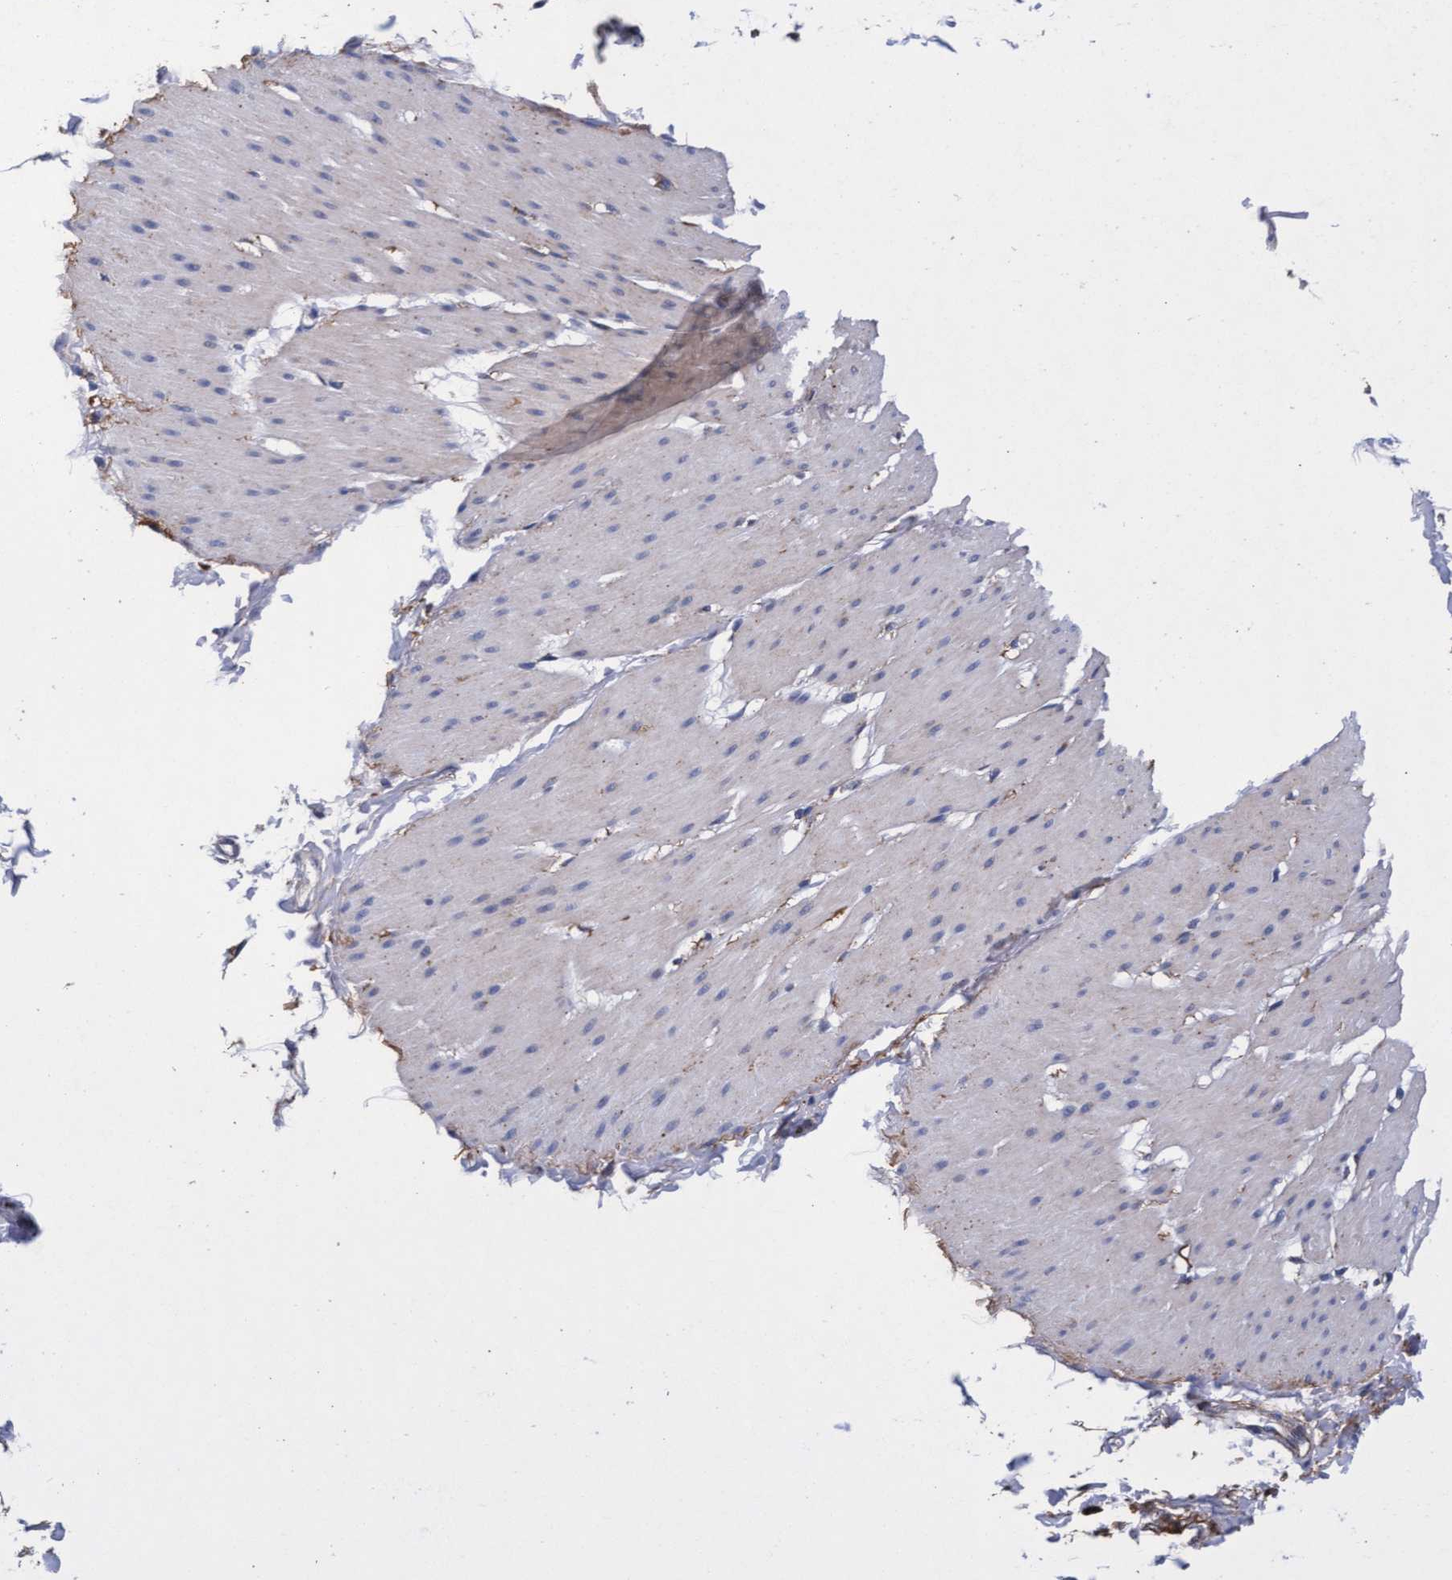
{"staining": {"intensity": "negative", "quantity": "none", "location": "none"}, "tissue": "smooth muscle", "cell_type": "Smooth muscle cells", "image_type": "normal", "snomed": [{"axis": "morphology", "description": "Normal tissue, NOS"}, {"axis": "topography", "description": "Smooth muscle"}, {"axis": "topography", "description": "Colon"}], "caption": "Immunohistochemistry image of benign smooth muscle: smooth muscle stained with DAB (3,3'-diaminobenzidine) exhibits no significant protein expression in smooth muscle cells. (DAB (3,3'-diaminobenzidine) IHC, high magnification).", "gene": "CPQ", "patient": {"sex": "male", "age": 67}}